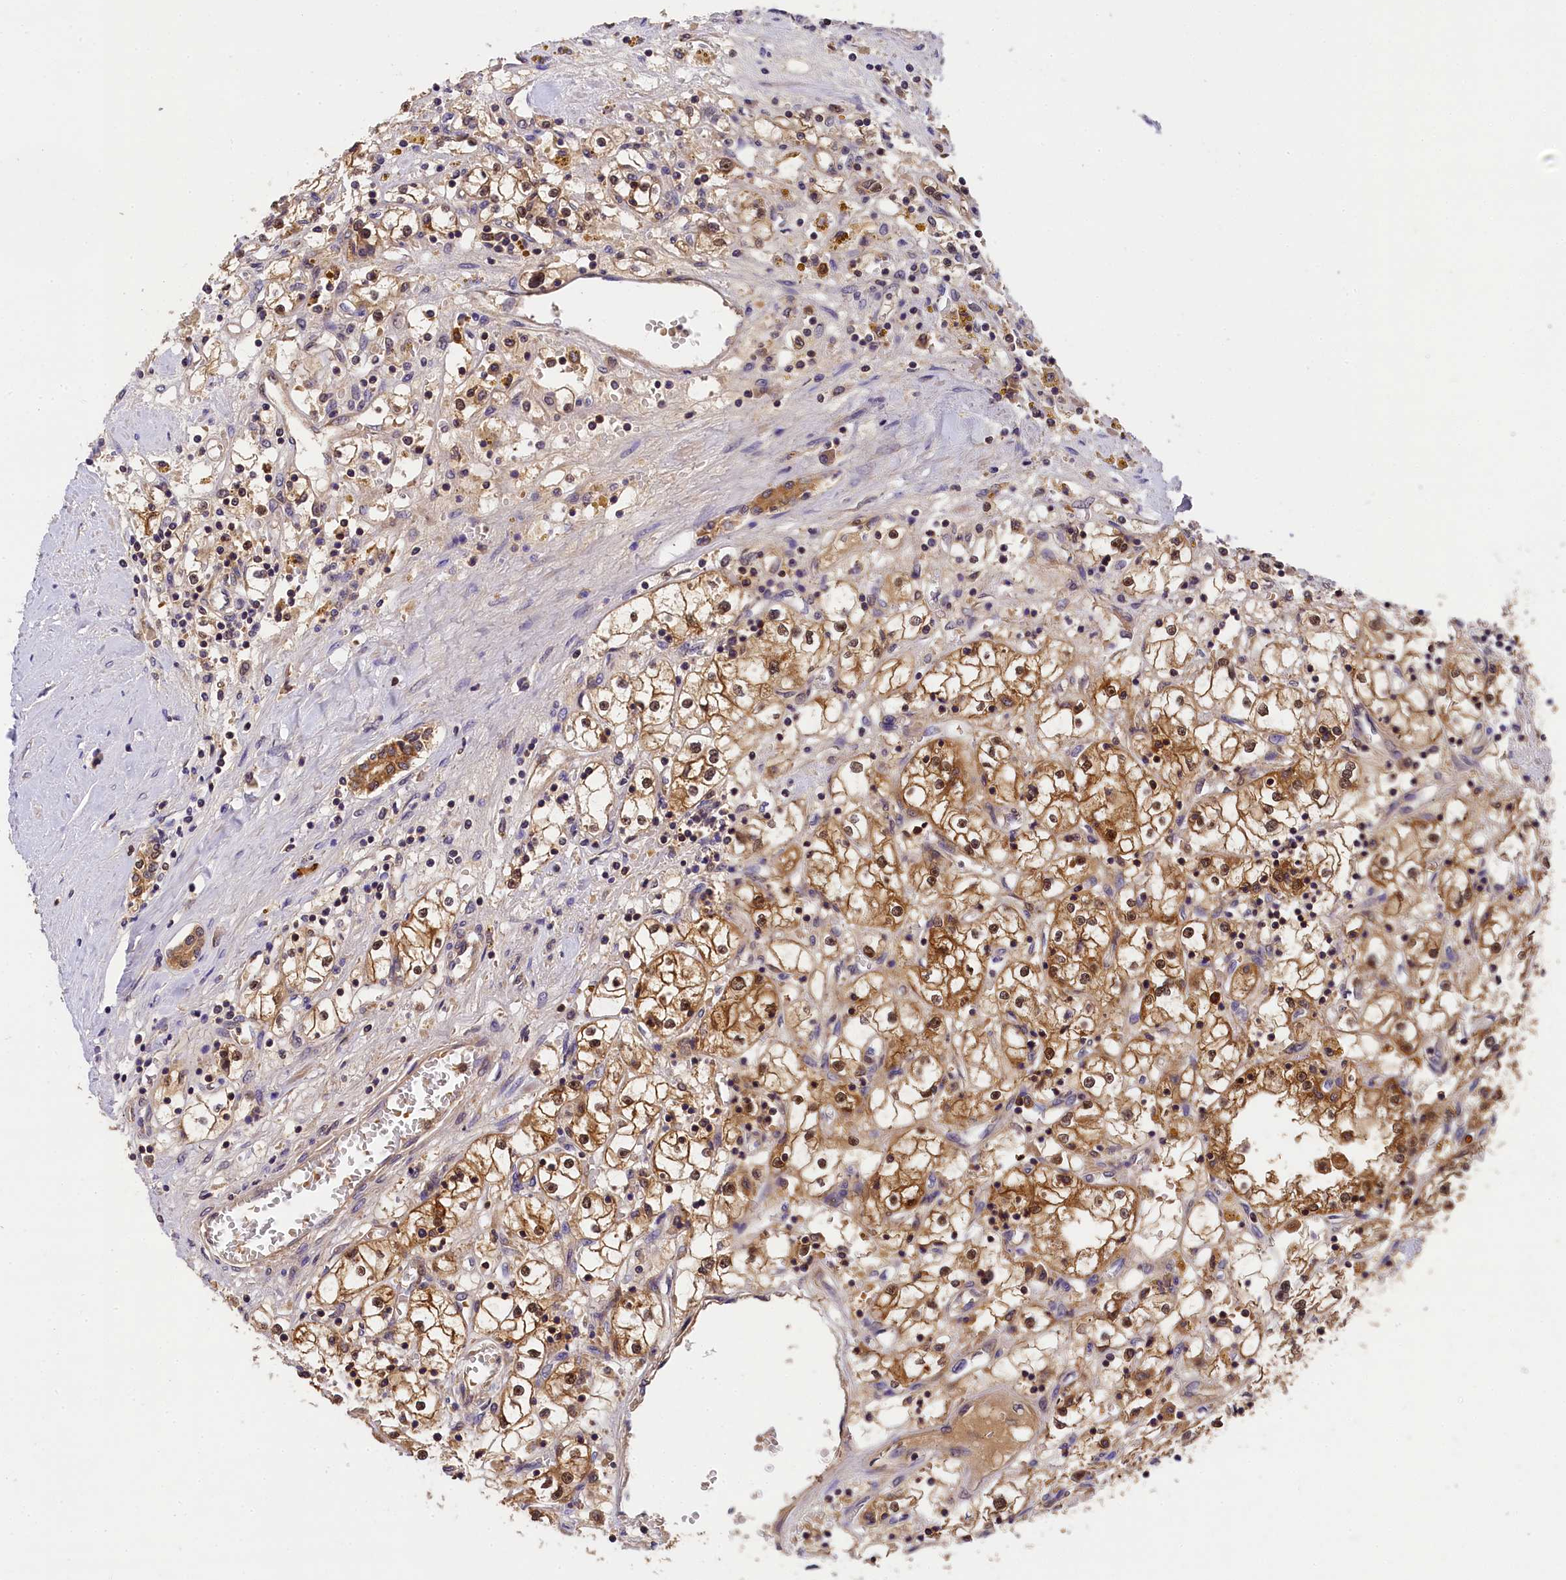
{"staining": {"intensity": "moderate", "quantity": ">75%", "location": "cytoplasmic/membranous,nuclear"}, "tissue": "renal cancer", "cell_type": "Tumor cells", "image_type": "cancer", "snomed": [{"axis": "morphology", "description": "Adenocarcinoma, NOS"}, {"axis": "topography", "description": "Kidney"}], "caption": "Tumor cells display moderate cytoplasmic/membranous and nuclear expression in approximately >75% of cells in renal cancer (adenocarcinoma). (DAB IHC, brown staining for protein, blue staining for nuclei).", "gene": "EIF6", "patient": {"sex": "male", "age": 56}}